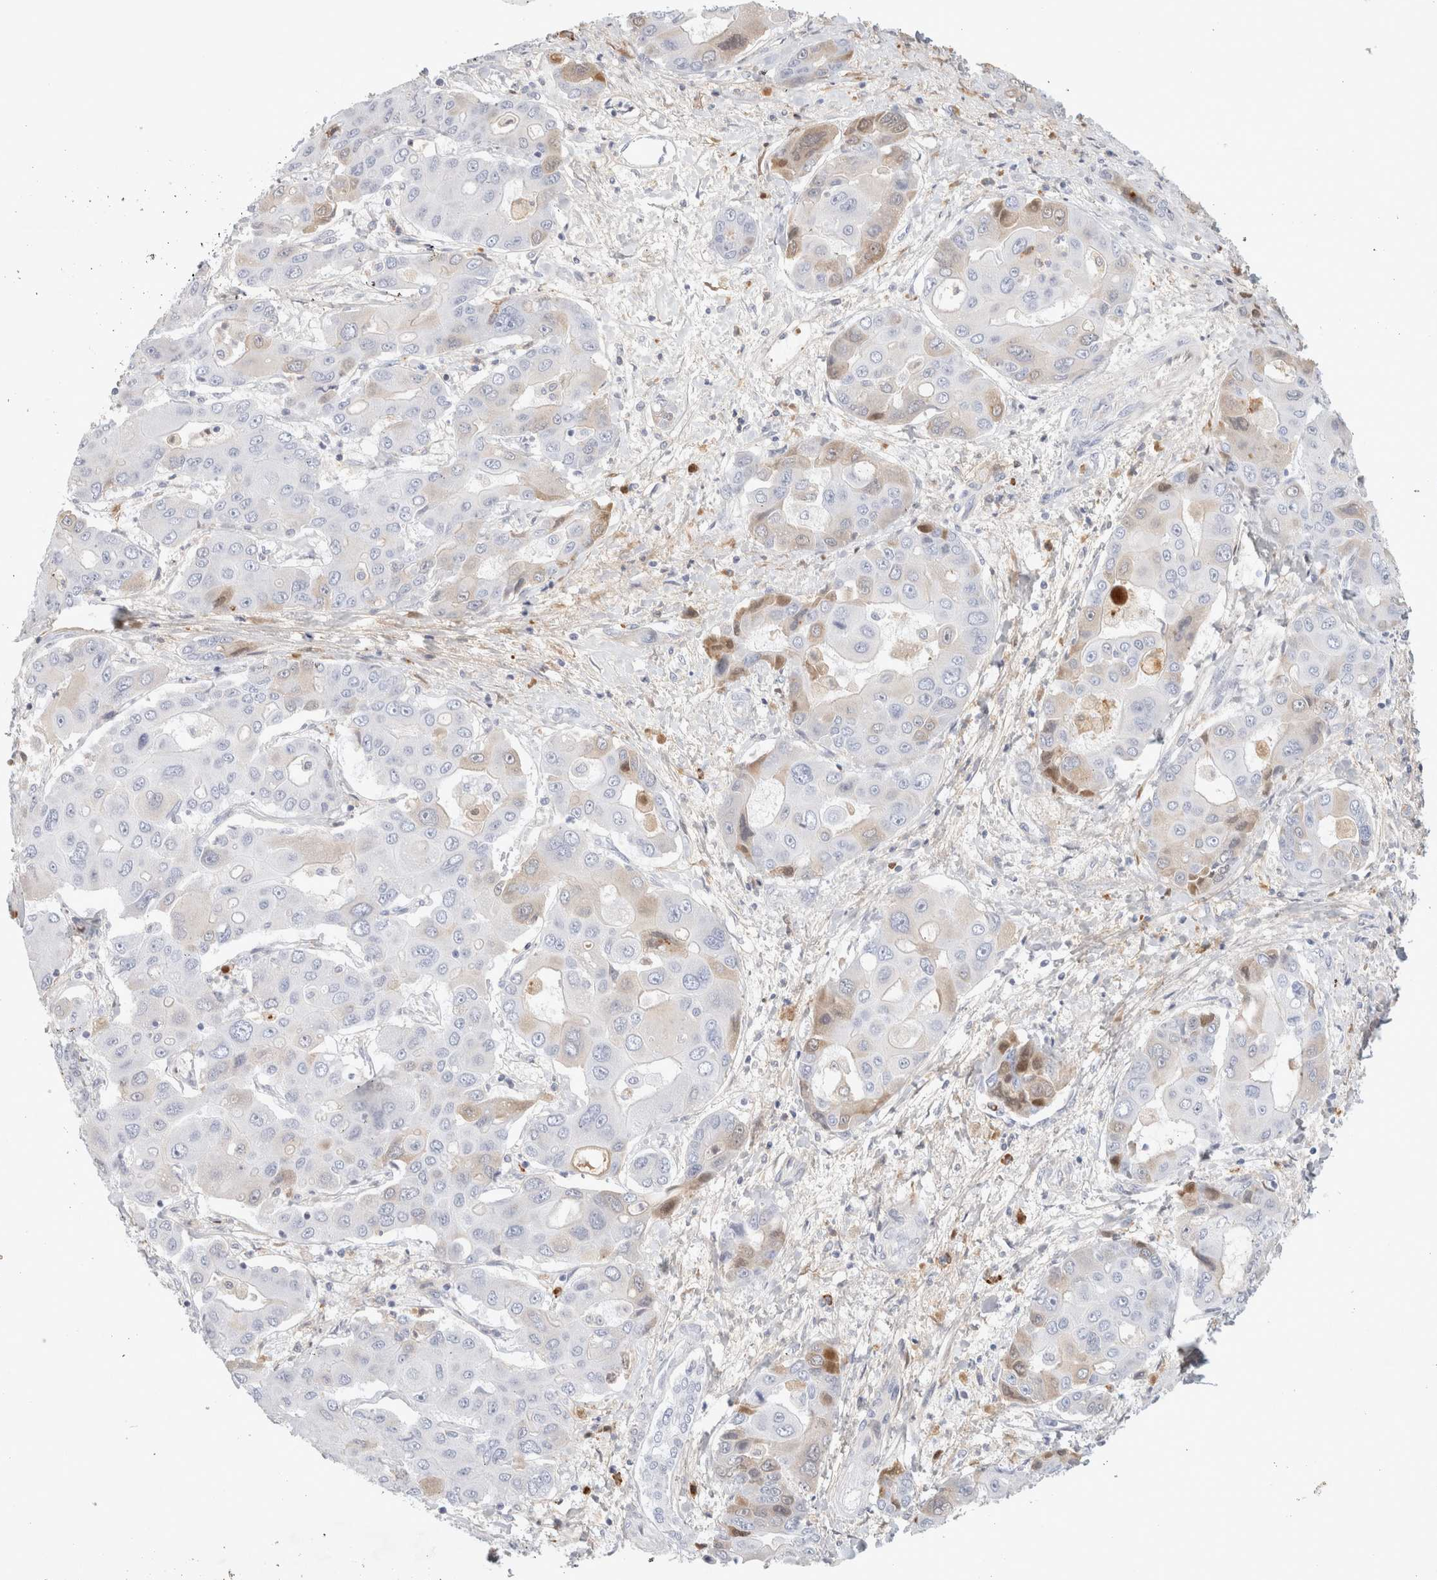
{"staining": {"intensity": "weak", "quantity": "<25%", "location": "cytoplasmic/membranous"}, "tissue": "liver cancer", "cell_type": "Tumor cells", "image_type": "cancer", "snomed": [{"axis": "morphology", "description": "Cholangiocarcinoma"}, {"axis": "topography", "description": "Liver"}], "caption": "Liver cancer was stained to show a protein in brown. There is no significant staining in tumor cells.", "gene": "FGL2", "patient": {"sex": "male", "age": 67}}